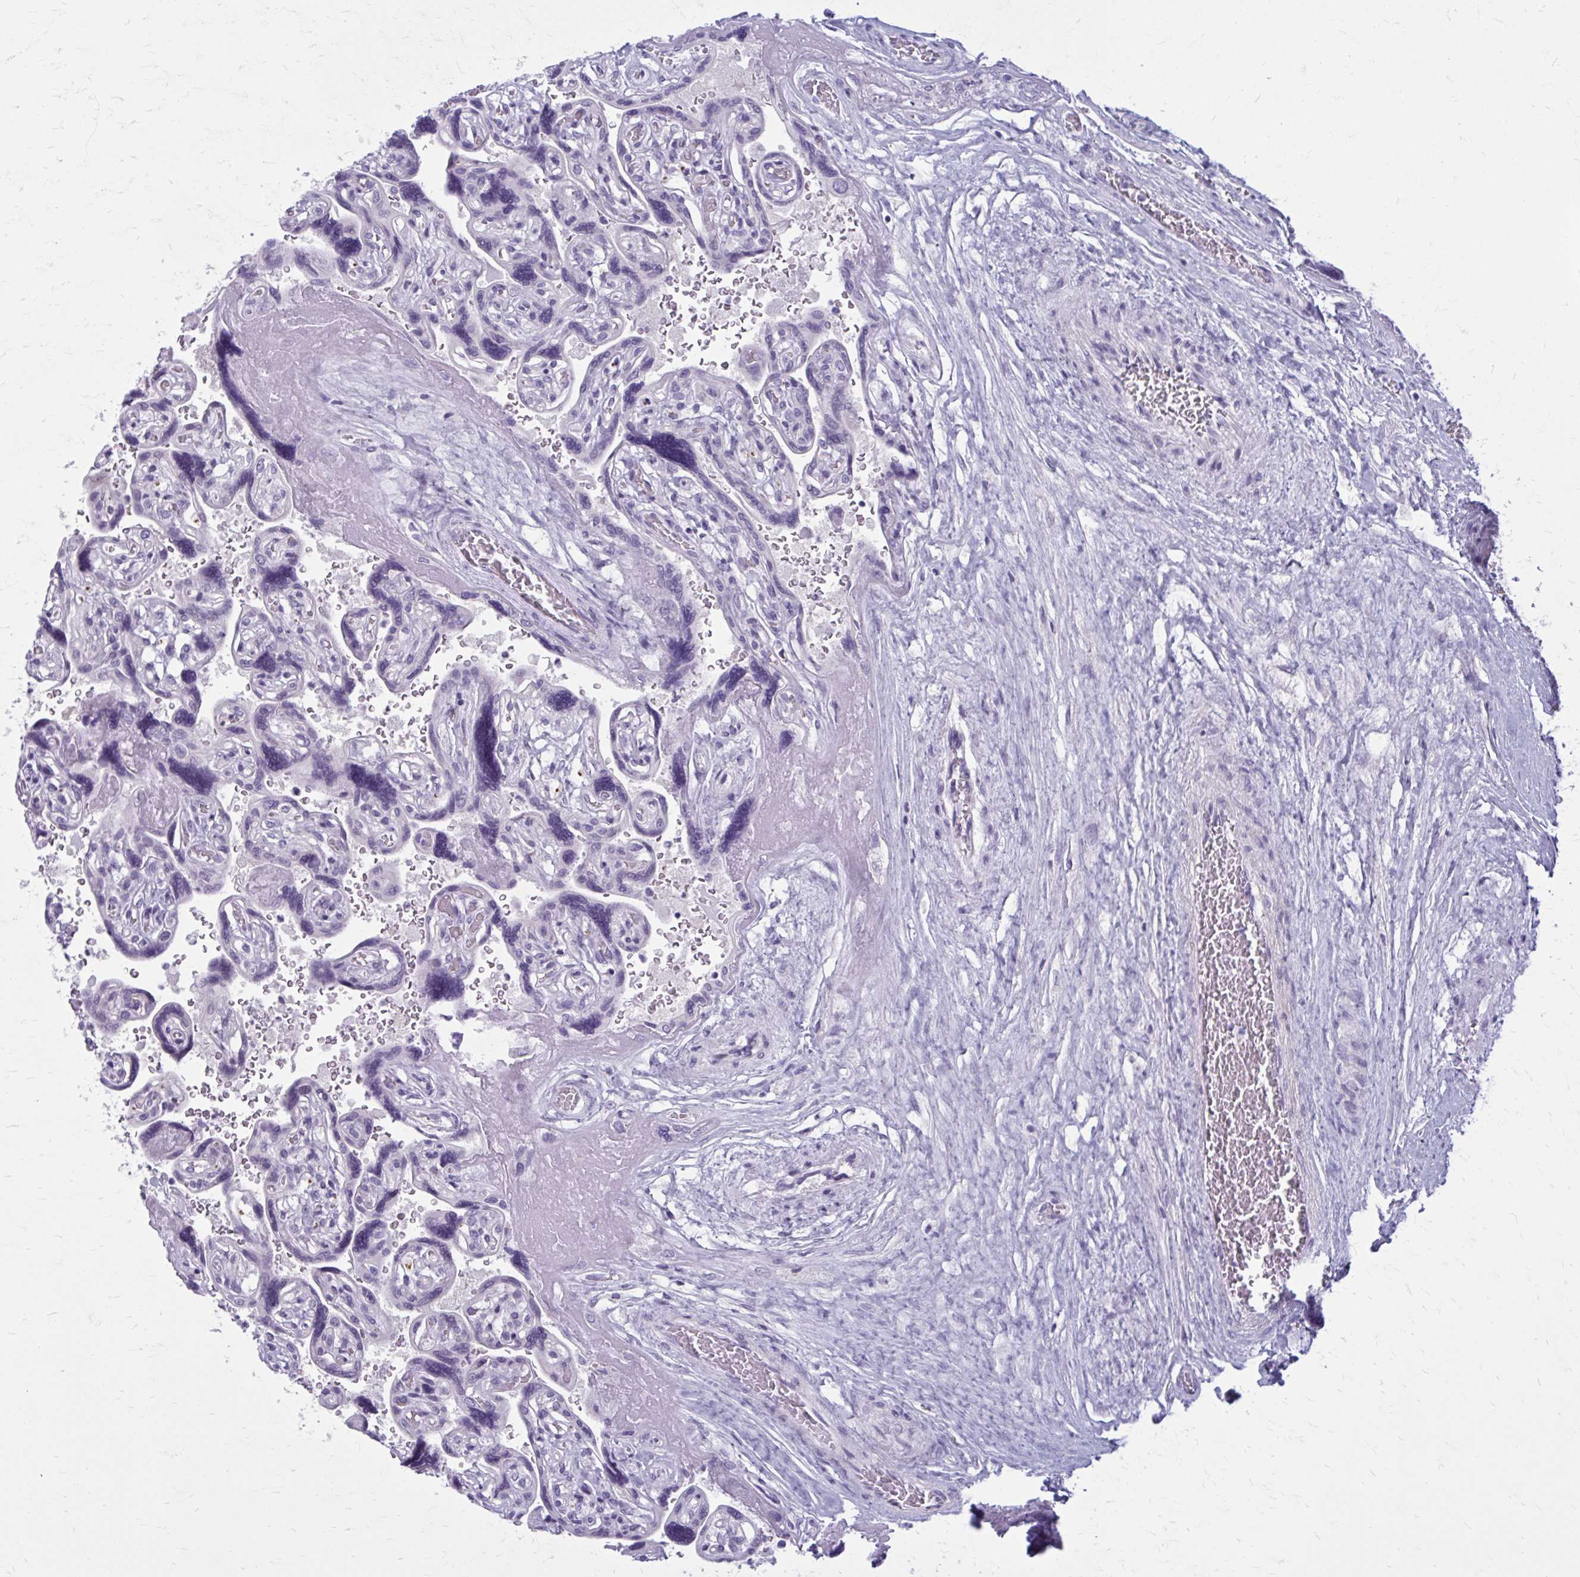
{"staining": {"intensity": "negative", "quantity": "none", "location": "none"}, "tissue": "placenta", "cell_type": "Decidual cells", "image_type": "normal", "snomed": [{"axis": "morphology", "description": "Normal tissue, NOS"}, {"axis": "topography", "description": "Placenta"}], "caption": "The histopathology image shows no significant positivity in decidual cells of placenta. (DAB (3,3'-diaminobenzidine) immunohistochemistry with hematoxylin counter stain).", "gene": "CASQ2", "patient": {"sex": "female", "age": 32}}